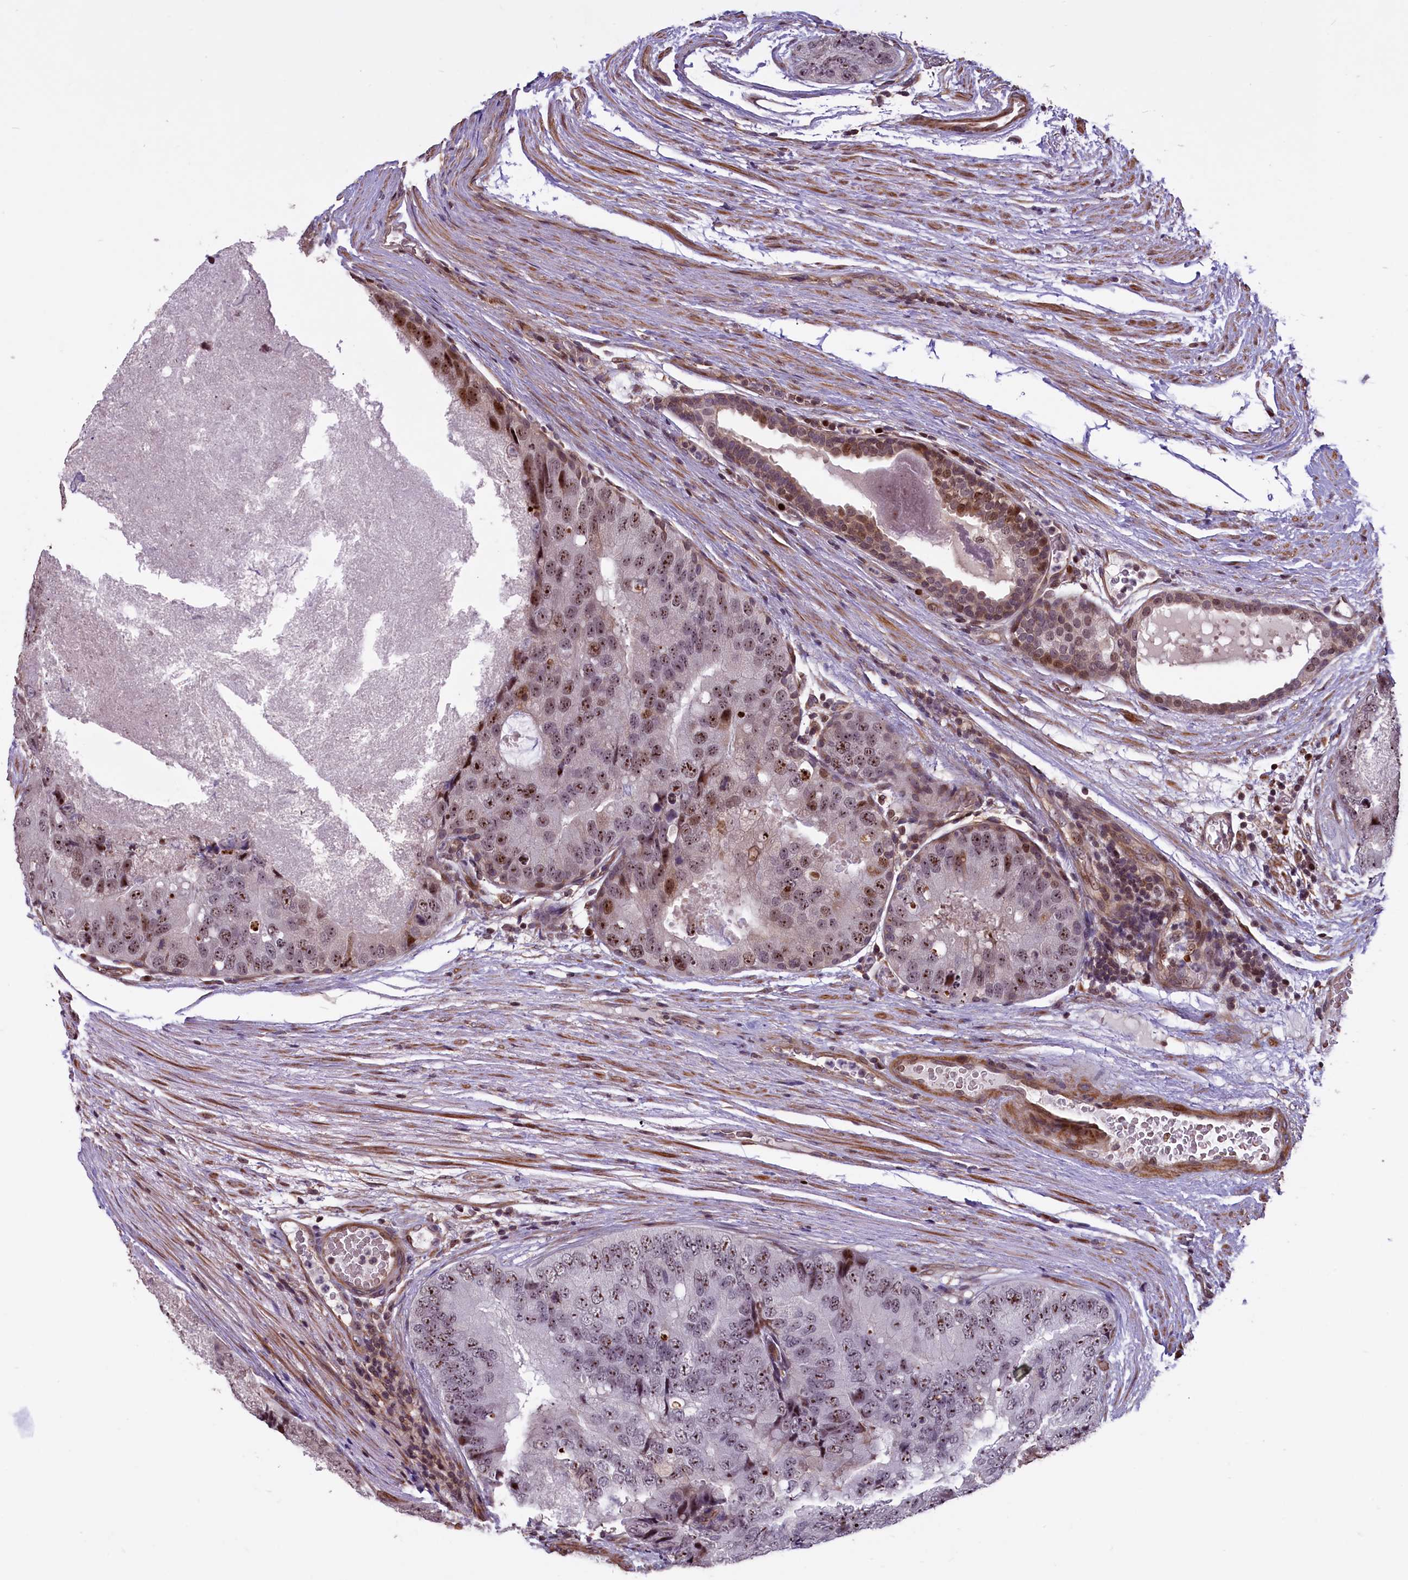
{"staining": {"intensity": "moderate", "quantity": "25%-75%", "location": "nuclear"}, "tissue": "prostate cancer", "cell_type": "Tumor cells", "image_type": "cancer", "snomed": [{"axis": "morphology", "description": "Adenocarcinoma, High grade"}, {"axis": "topography", "description": "Prostate"}], "caption": "Protein expression by IHC displays moderate nuclear positivity in approximately 25%-75% of tumor cells in prostate adenocarcinoma (high-grade).", "gene": "SHFL", "patient": {"sex": "male", "age": 70}}